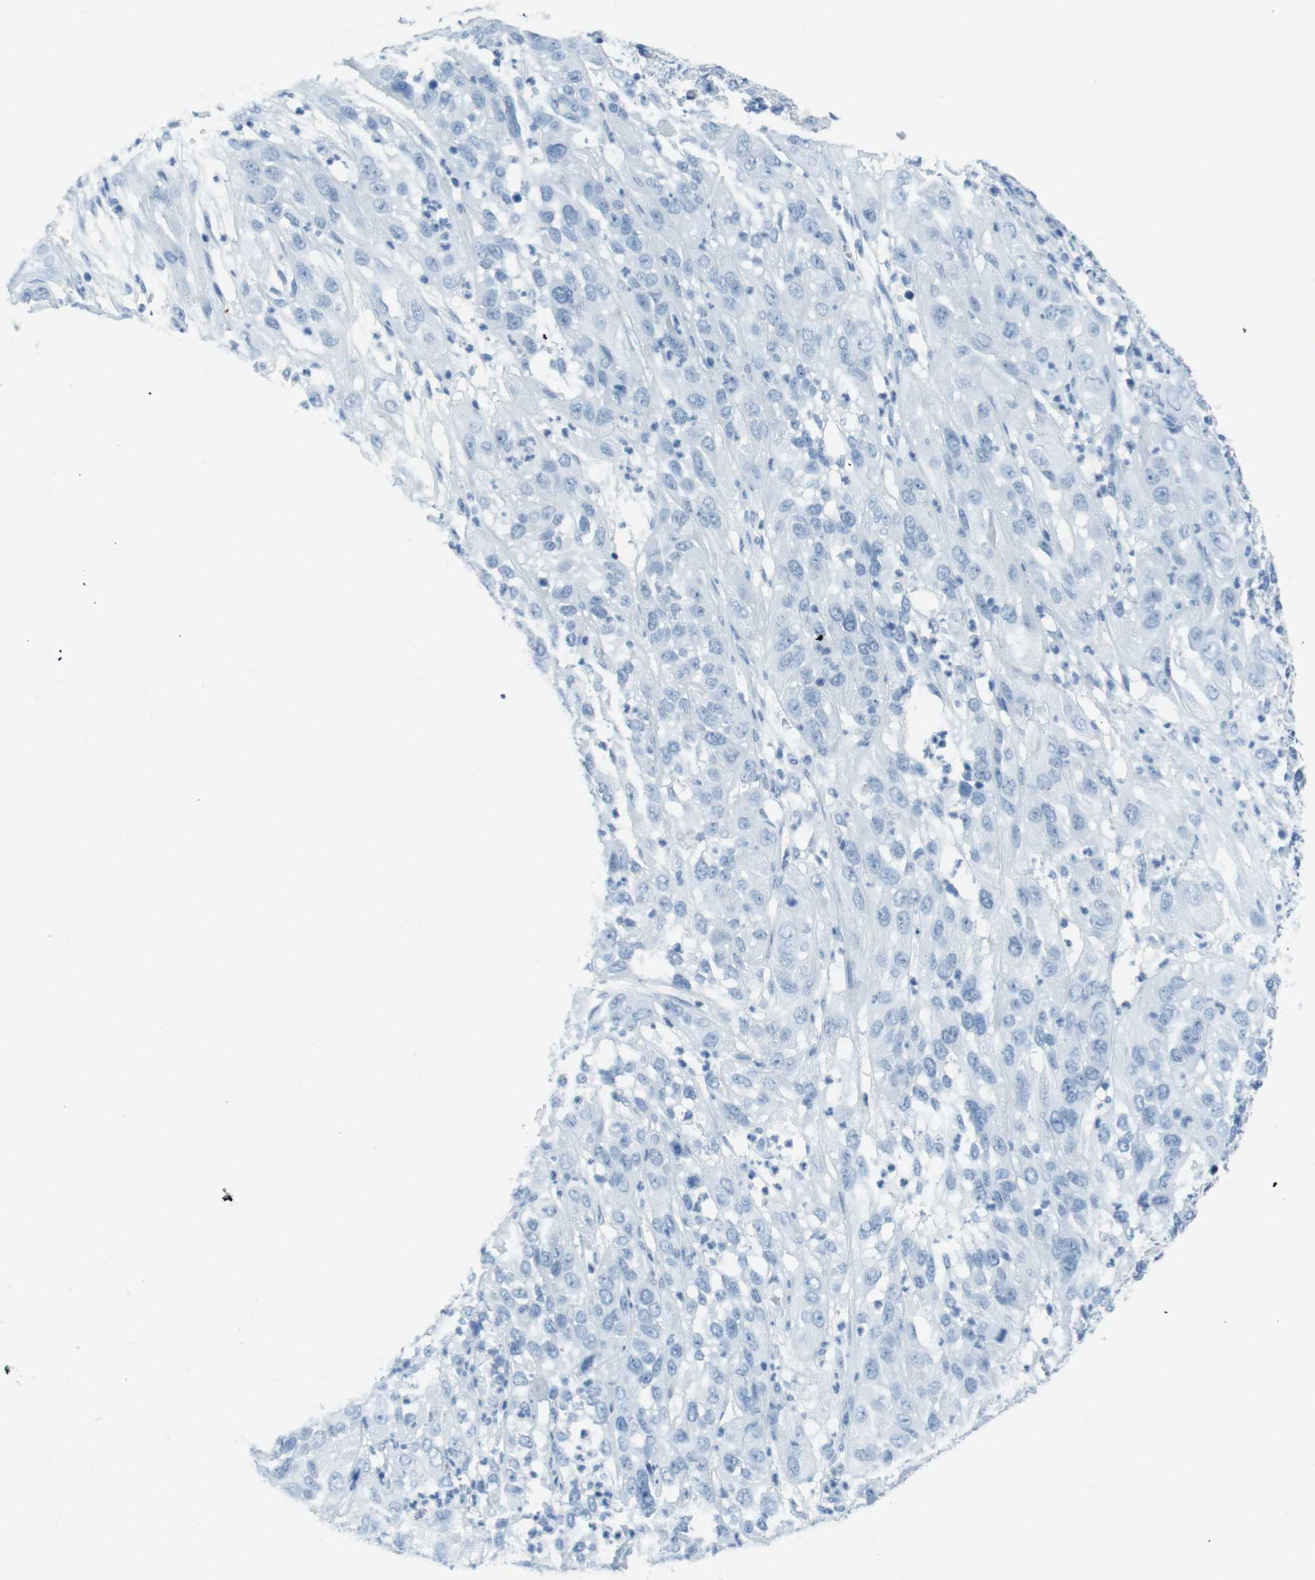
{"staining": {"intensity": "negative", "quantity": "none", "location": "none"}, "tissue": "cervical cancer", "cell_type": "Tumor cells", "image_type": "cancer", "snomed": [{"axis": "morphology", "description": "Squamous cell carcinoma, NOS"}, {"axis": "topography", "description": "Cervix"}], "caption": "A high-resolution photomicrograph shows immunohistochemistry staining of cervical cancer, which displays no significant staining in tumor cells.", "gene": "TMEM207", "patient": {"sex": "female", "age": 32}}